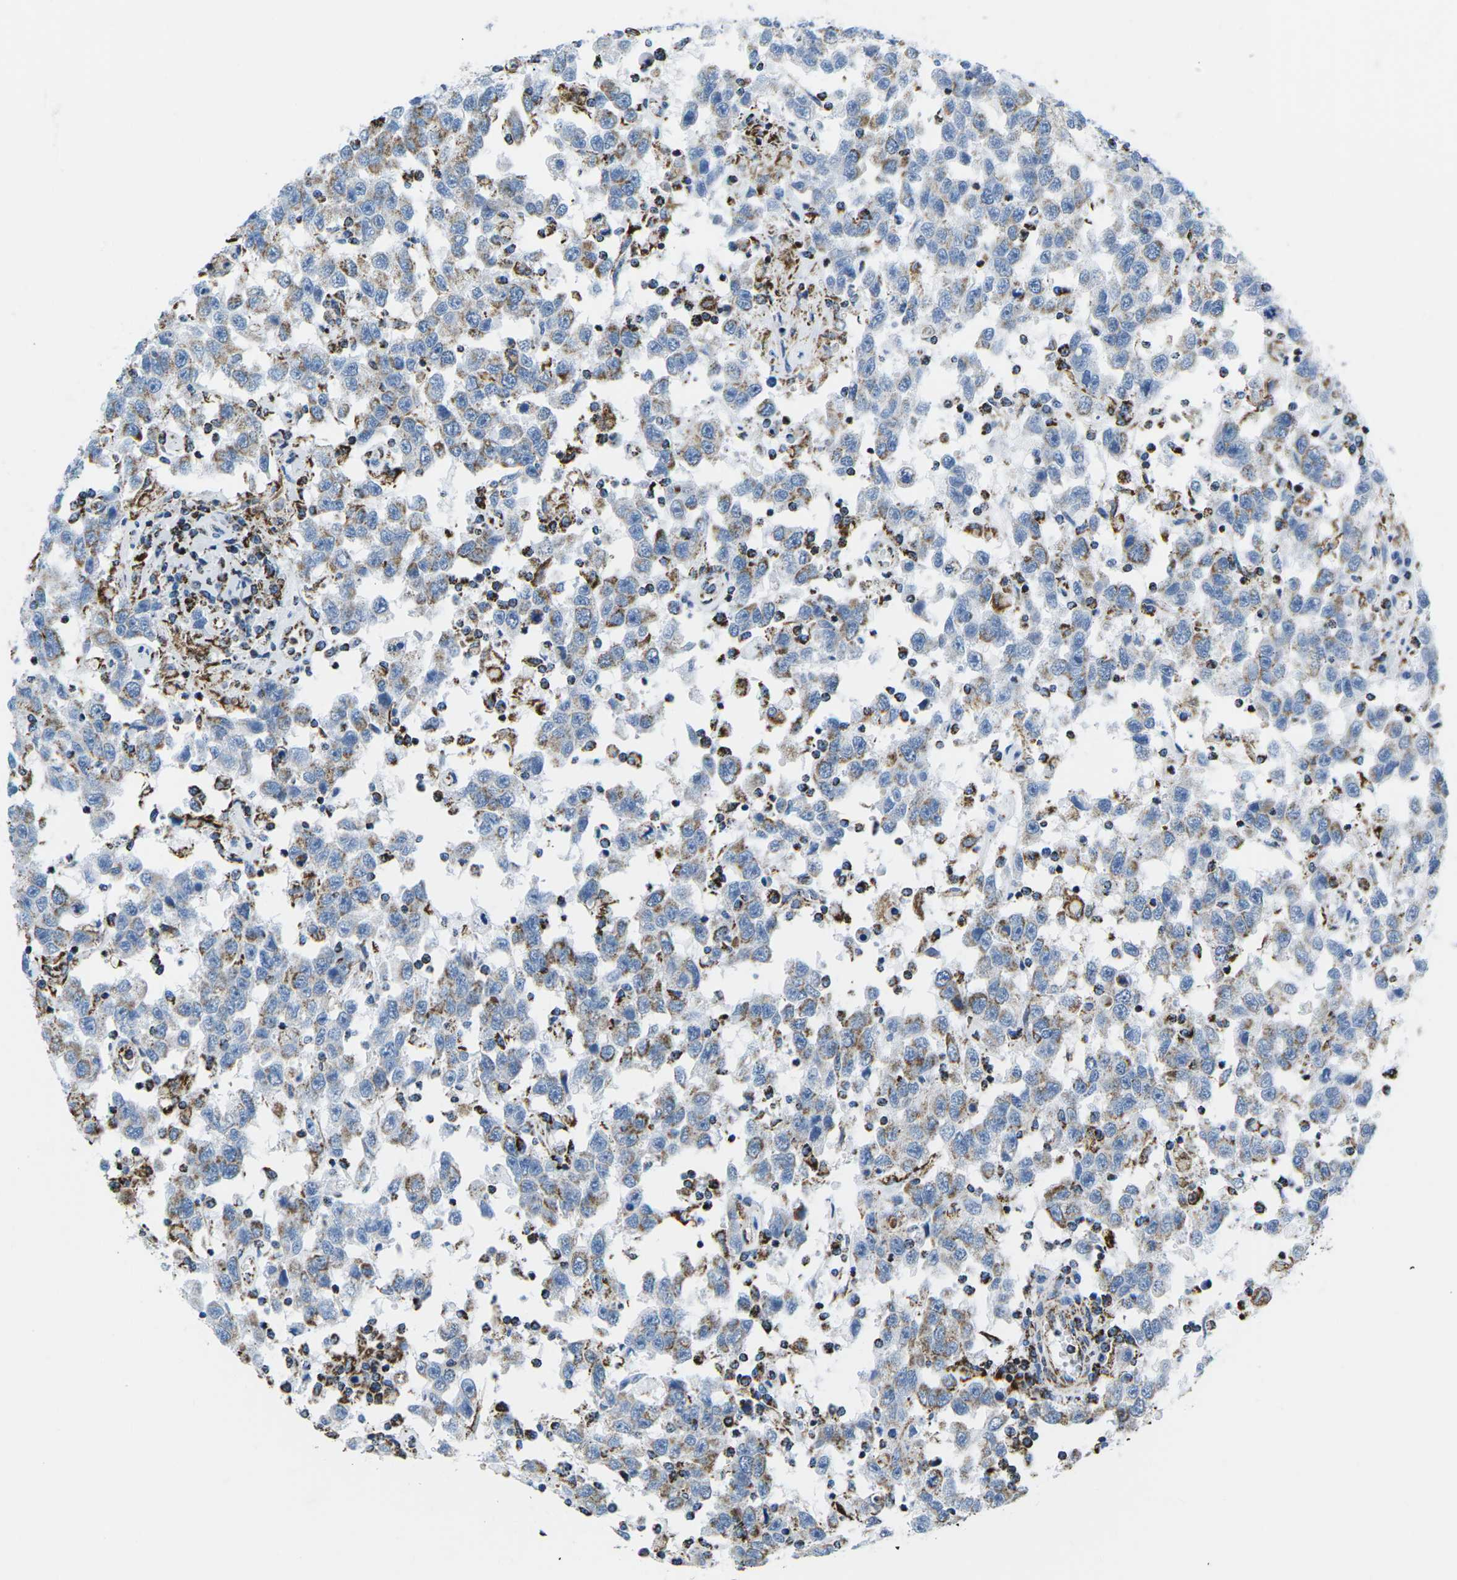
{"staining": {"intensity": "moderate", "quantity": "<25%", "location": "cytoplasmic/membranous"}, "tissue": "testis cancer", "cell_type": "Tumor cells", "image_type": "cancer", "snomed": [{"axis": "morphology", "description": "Seminoma, NOS"}, {"axis": "topography", "description": "Testis"}], "caption": "The histopathology image exhibits immunohistochemical staining of seminoma (testis). There is moderate cytoplasmic/membranous staining is seen in about <25% of tumor cells.", "gene": "COX6C", "patient": {"sex": "male", "age": 41}}